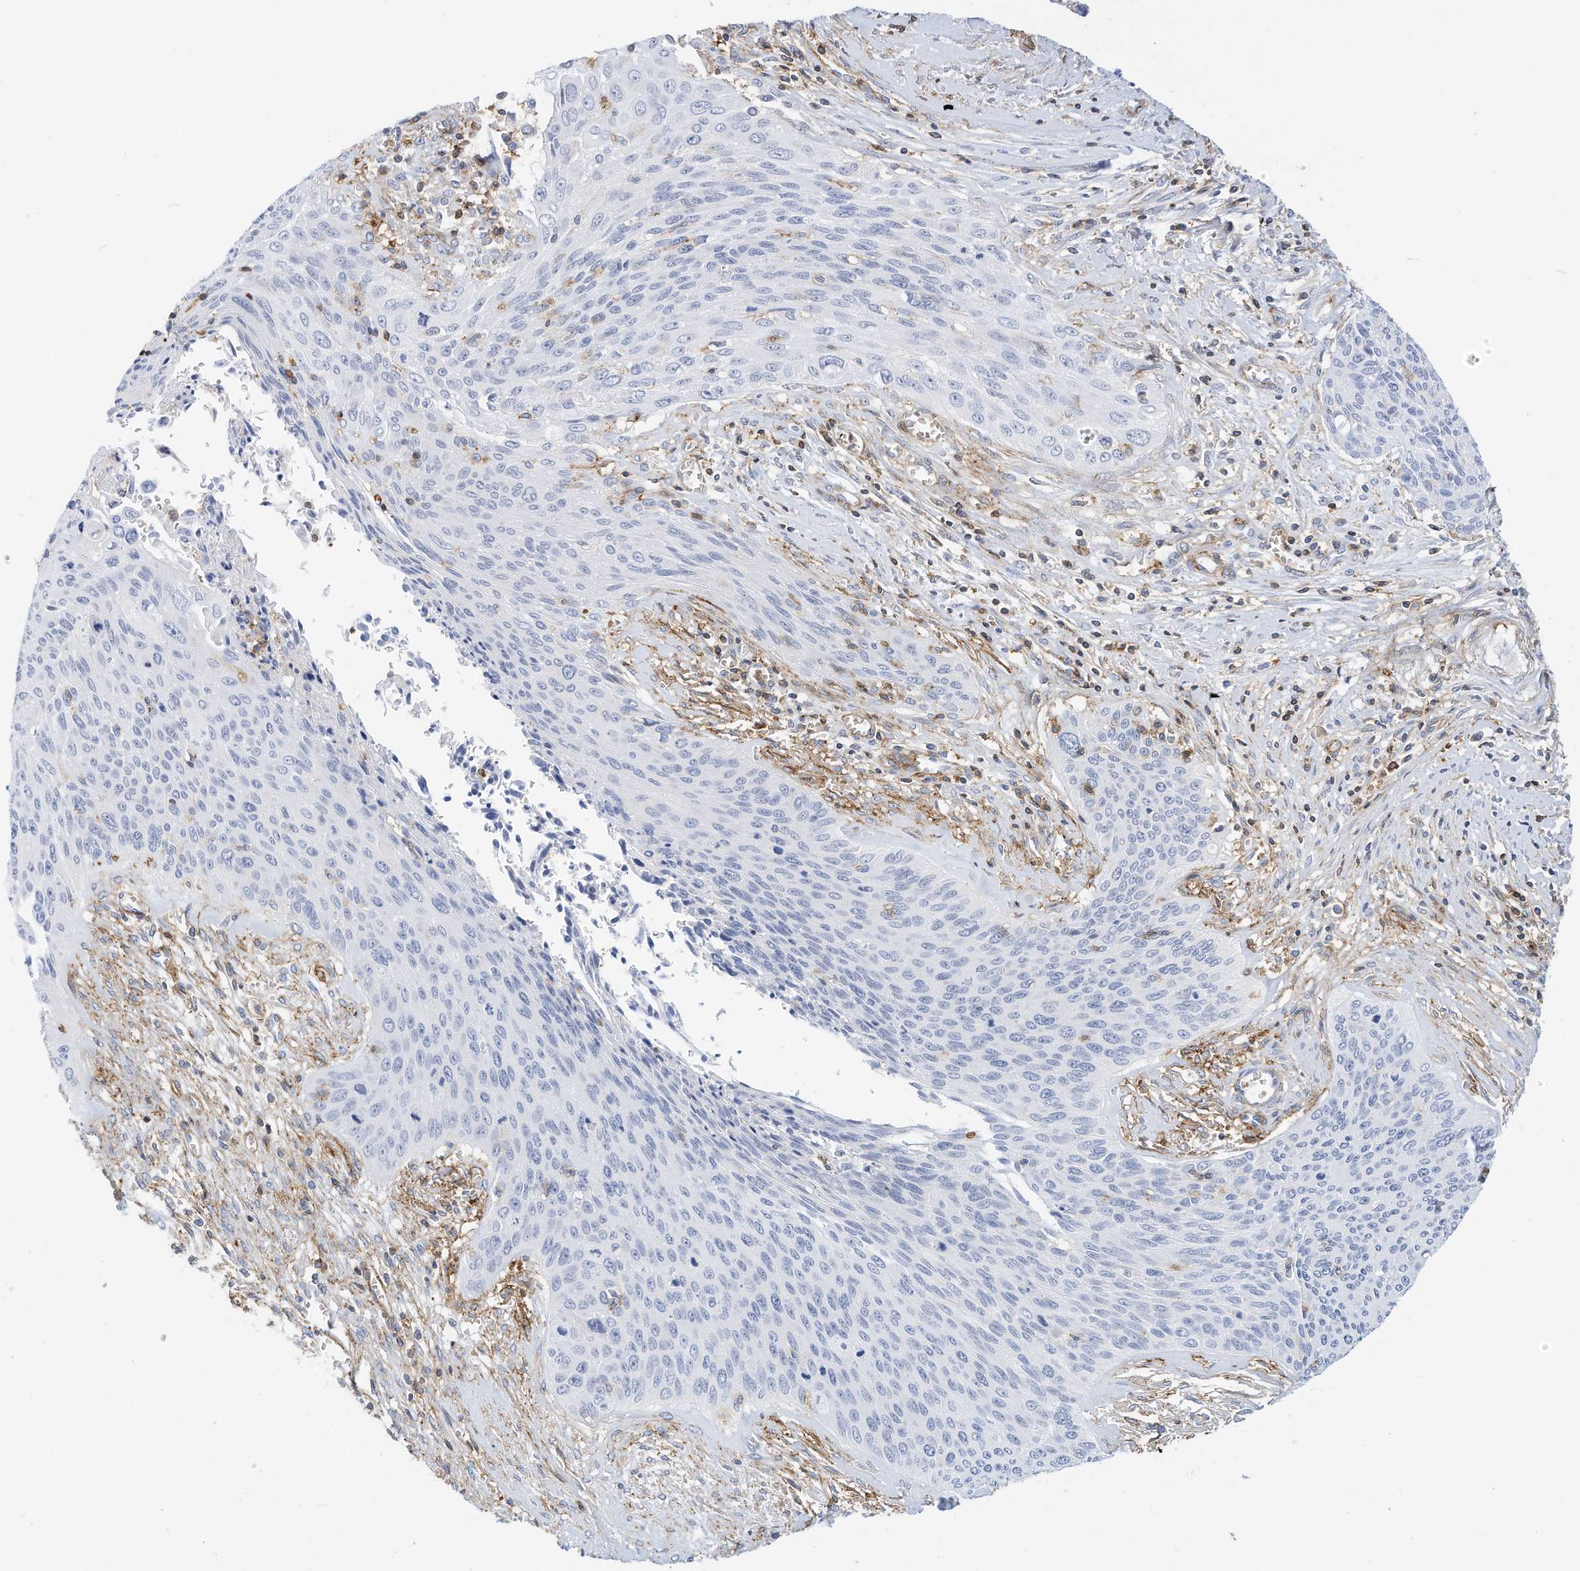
{"staining": {"intensity": "negative", "quantity": "none", "location": "none"}, "tissue": "cervical cancer", "cell_type": "Tumor cells", "image_type": "cancer", "snomed": [{"axis": "morphology", "description": "Squamous cell carcinoma, NOS"}, {"axis": "topography", "description": "Cervix"}], "caption": "A histopathology image of human cervical cancer (squamous cell carcinoma) is negative for staining in tumor cells. Nuclei are stained in blue.", "gene": "TXNDC9", "patient": {"sex": "female", "age": 55}}